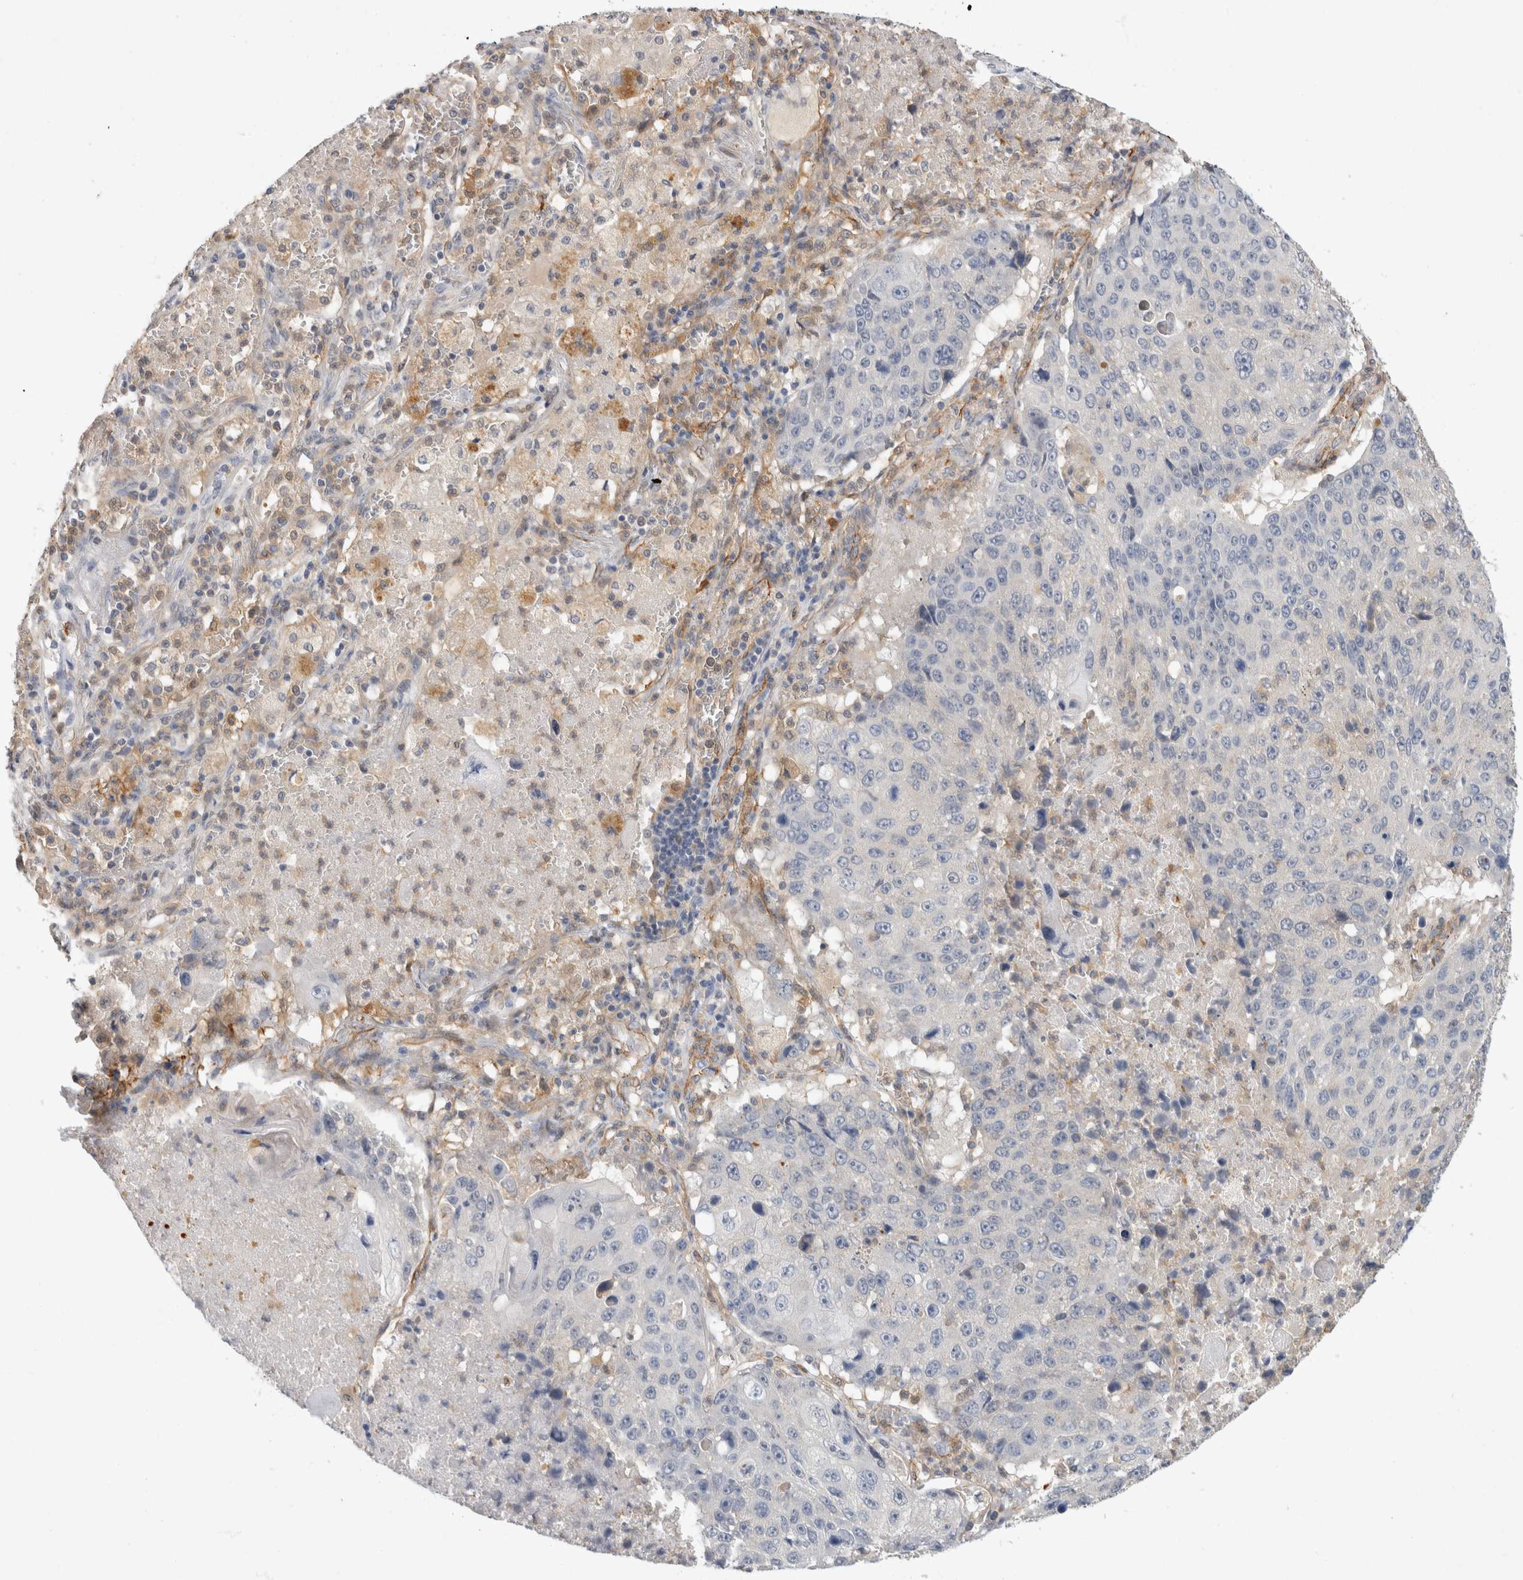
{"staining": {"intensity": "negative", "quantity": "none", "location": "none"}, "tissue": "lung cancer", "cell_type": "Tumor cells", "image_type": "cancer", "snomed": [{"axis": "morphology", "description": "Squamous cell carcinoma, NOS"}, {"axis": "topography", "description": "Lung"}], "caption": "Lung cancer (squamous cell carcinoma) stained for a protein using immunohistochemistry (IHC) shows no expression tumor cells.", "gene": "PGM1", "patient": {"sex": "male", "age": 61}}